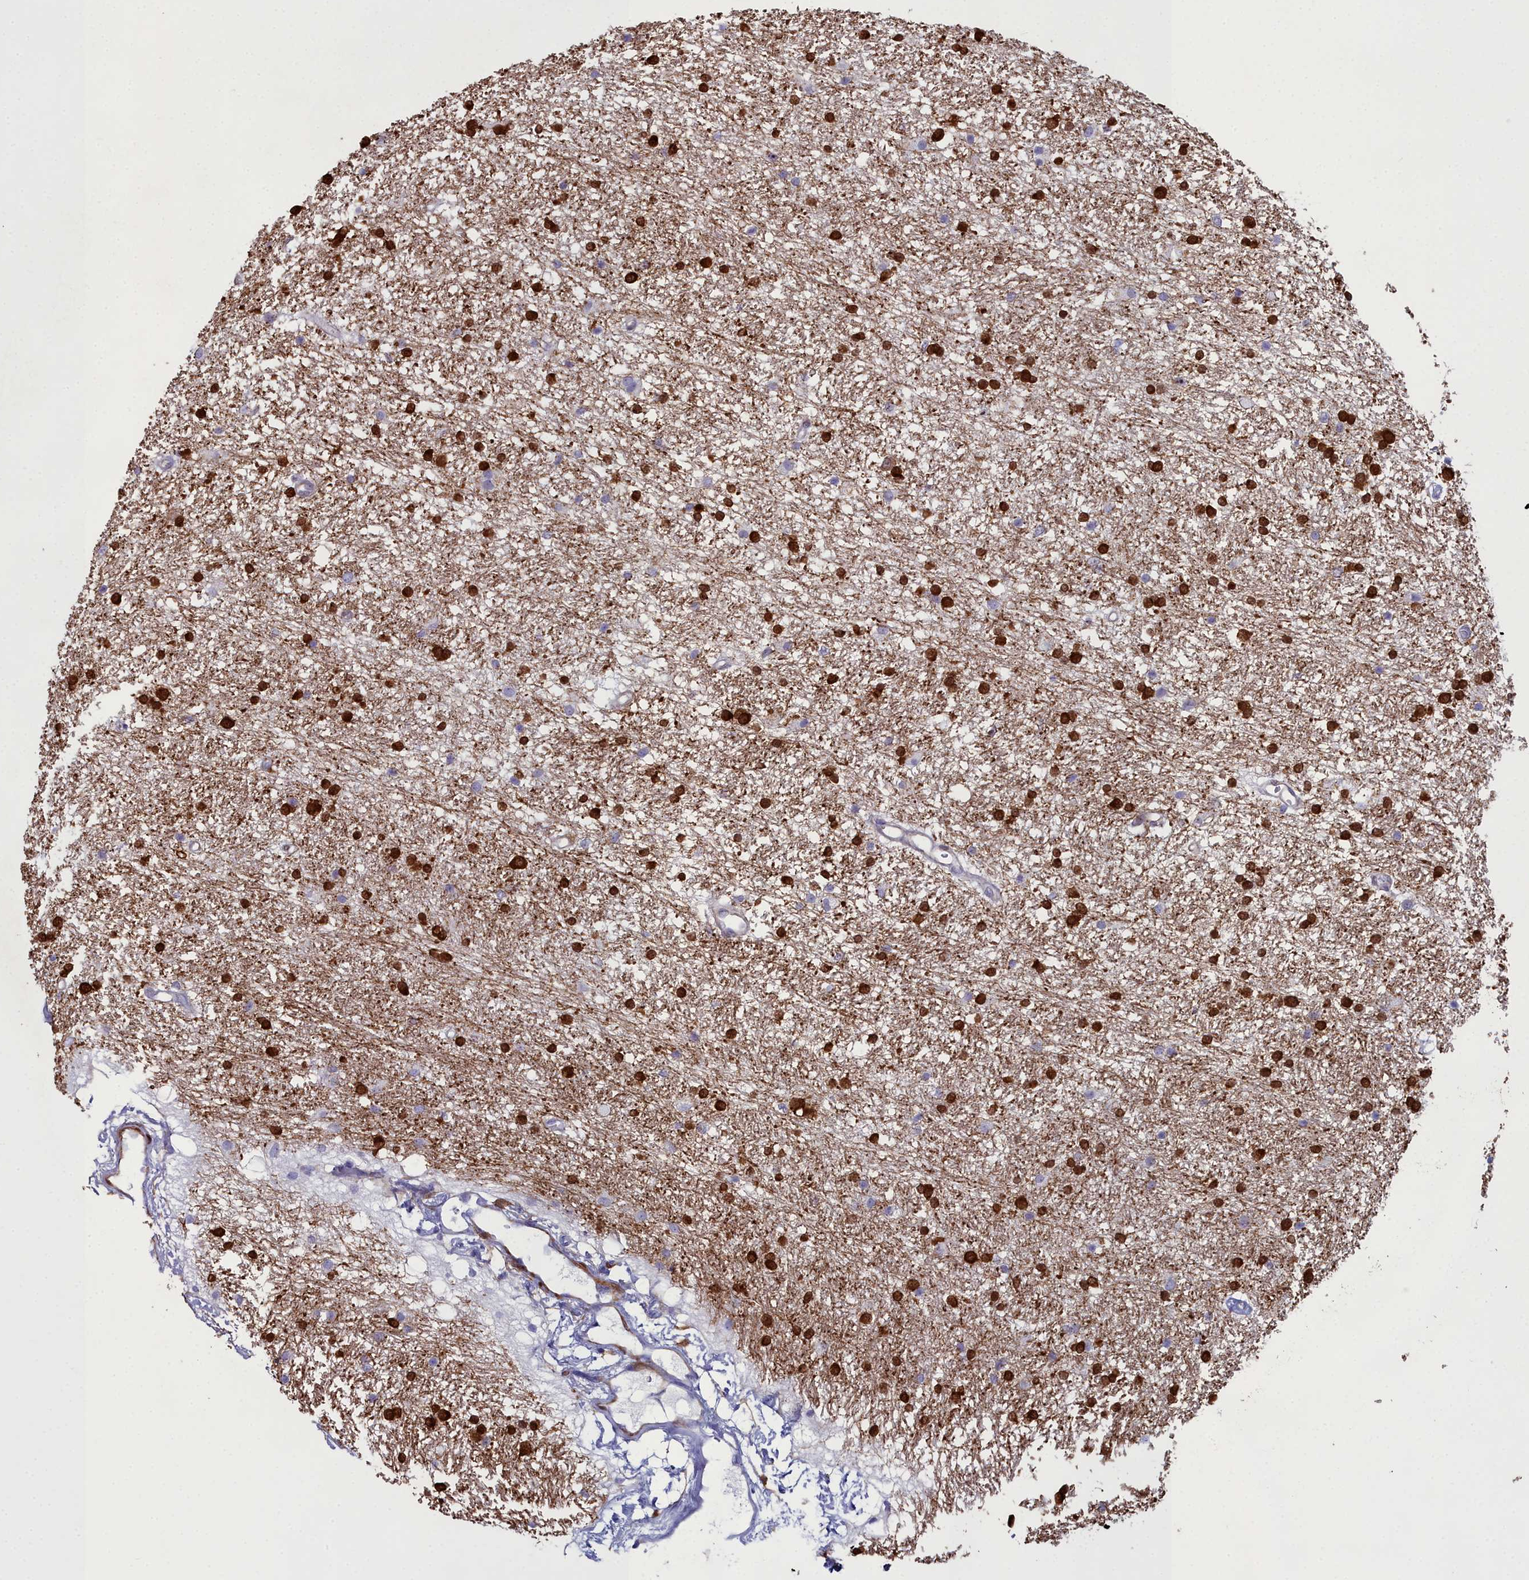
{"staining": {"intensity": "strong", "quantity": "25%-75%", "location": "nuclear"}, "tissue": "glioma", "cell_type": "Tumor cells", "image_type": "cancer", "snomed": [{"axis": "morphology", "description": "Glioma, malignant, High grade"}, {"axis": "topography", "description": "Brain"}], "caption": "Immunohistochemical staining of malignant high-grade glioma demonstrates high levels of strong nuclear positivity in about 25%-75% of tumor cells.", "gene": "PPP1R14A", "patient": {"sex": "male", "age": 77}}